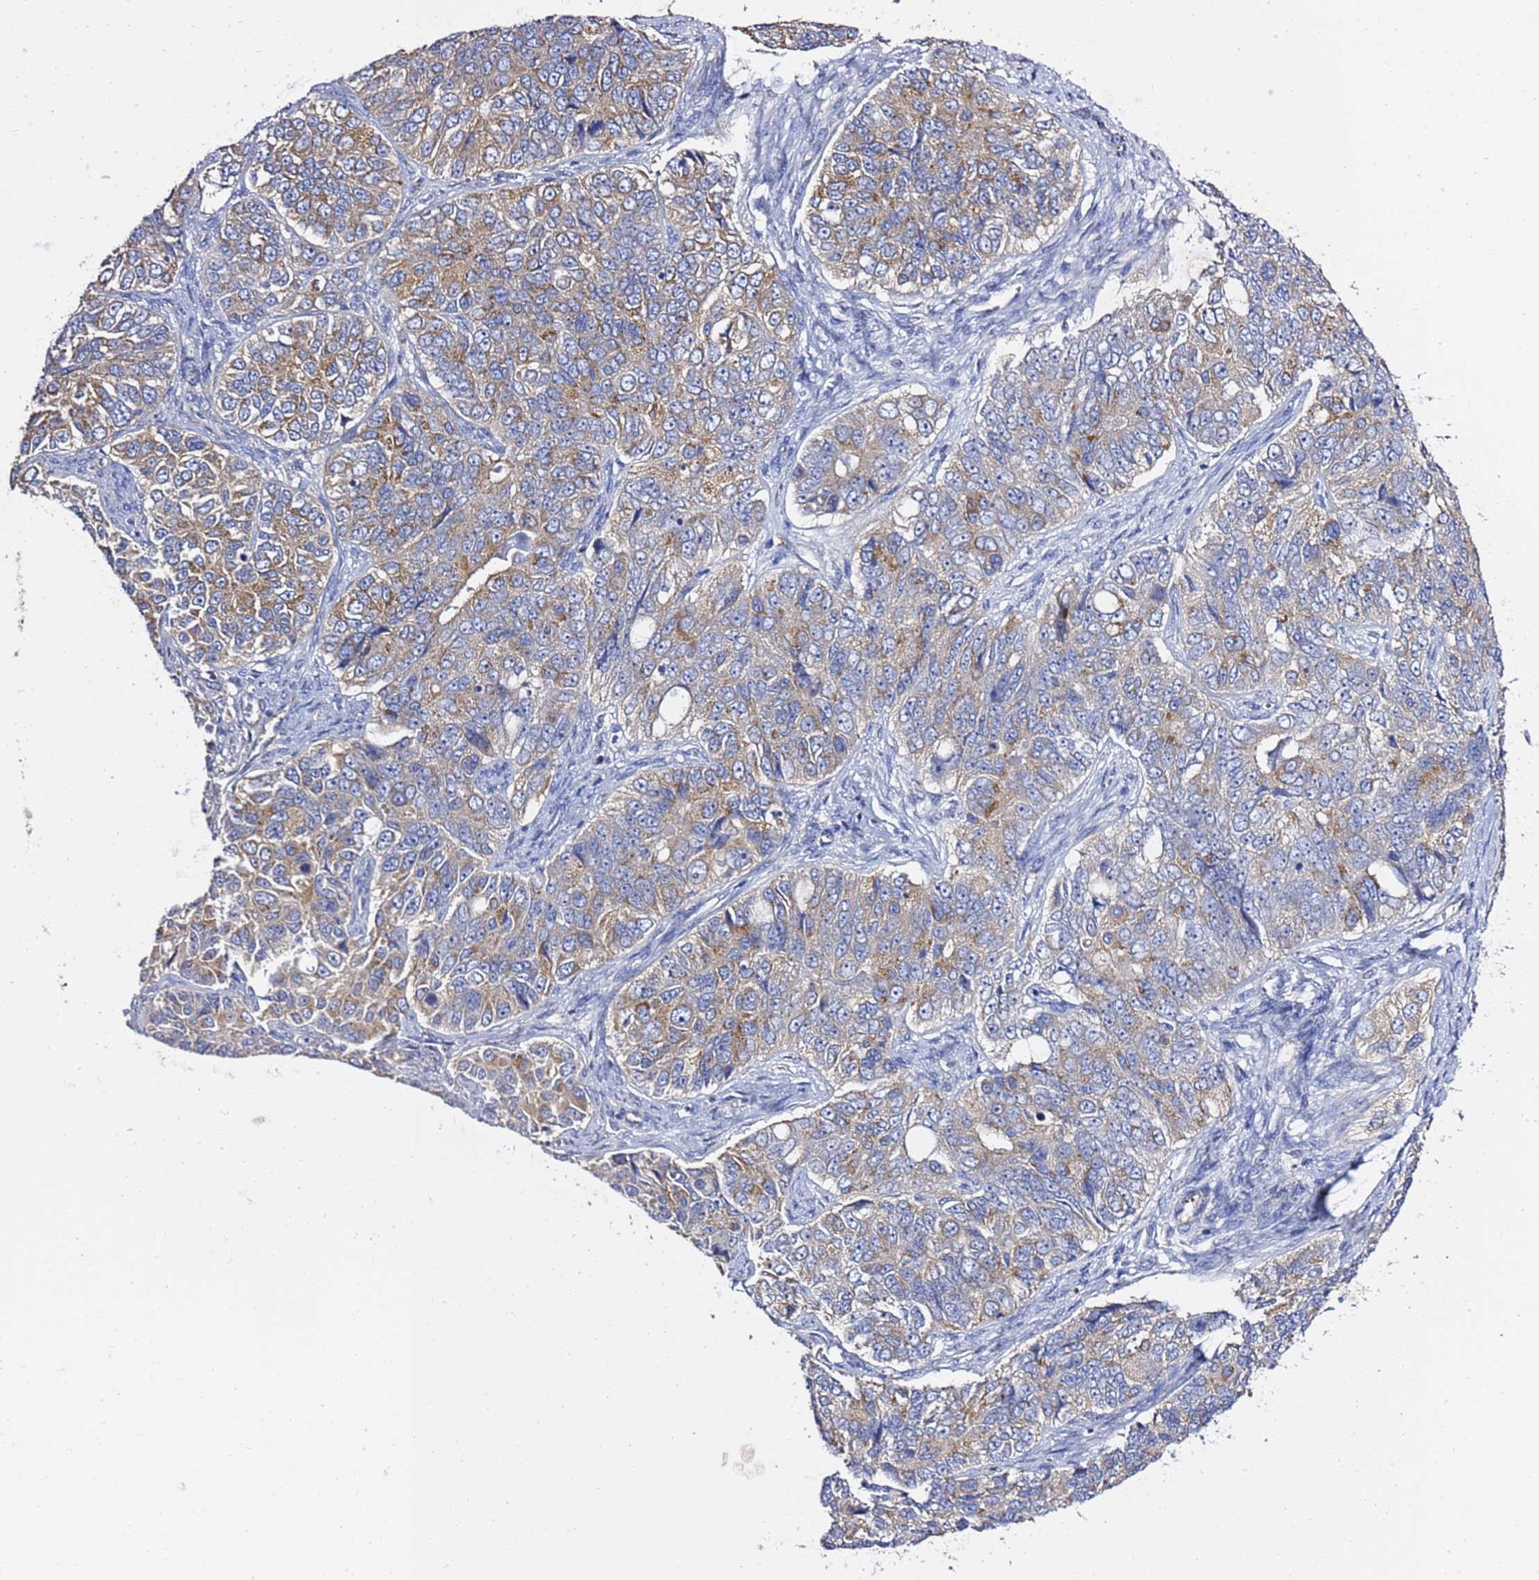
{"staining": {"intensity": "moderate", "quantity": "<25%", "location": "cytoplasmic/membranous"}, "tissue": "ovarian cancer", "cell_type": "Tumor cells", "image_type": "cancer", "snomed": [{"axis": "morphology", "description": "Carcinoma, endometroid"}, {"axis": "topography", "description": "Ovary"}], "caption": "Endometroid carcinoma (ovarian) stained for a protein (brown) exhibits moderate cytoplasmic/membranous positive positivity in about <25% of tumor cells.", "gene": "ANAPC1", "patient": {"sex": "female", "age": 51}}